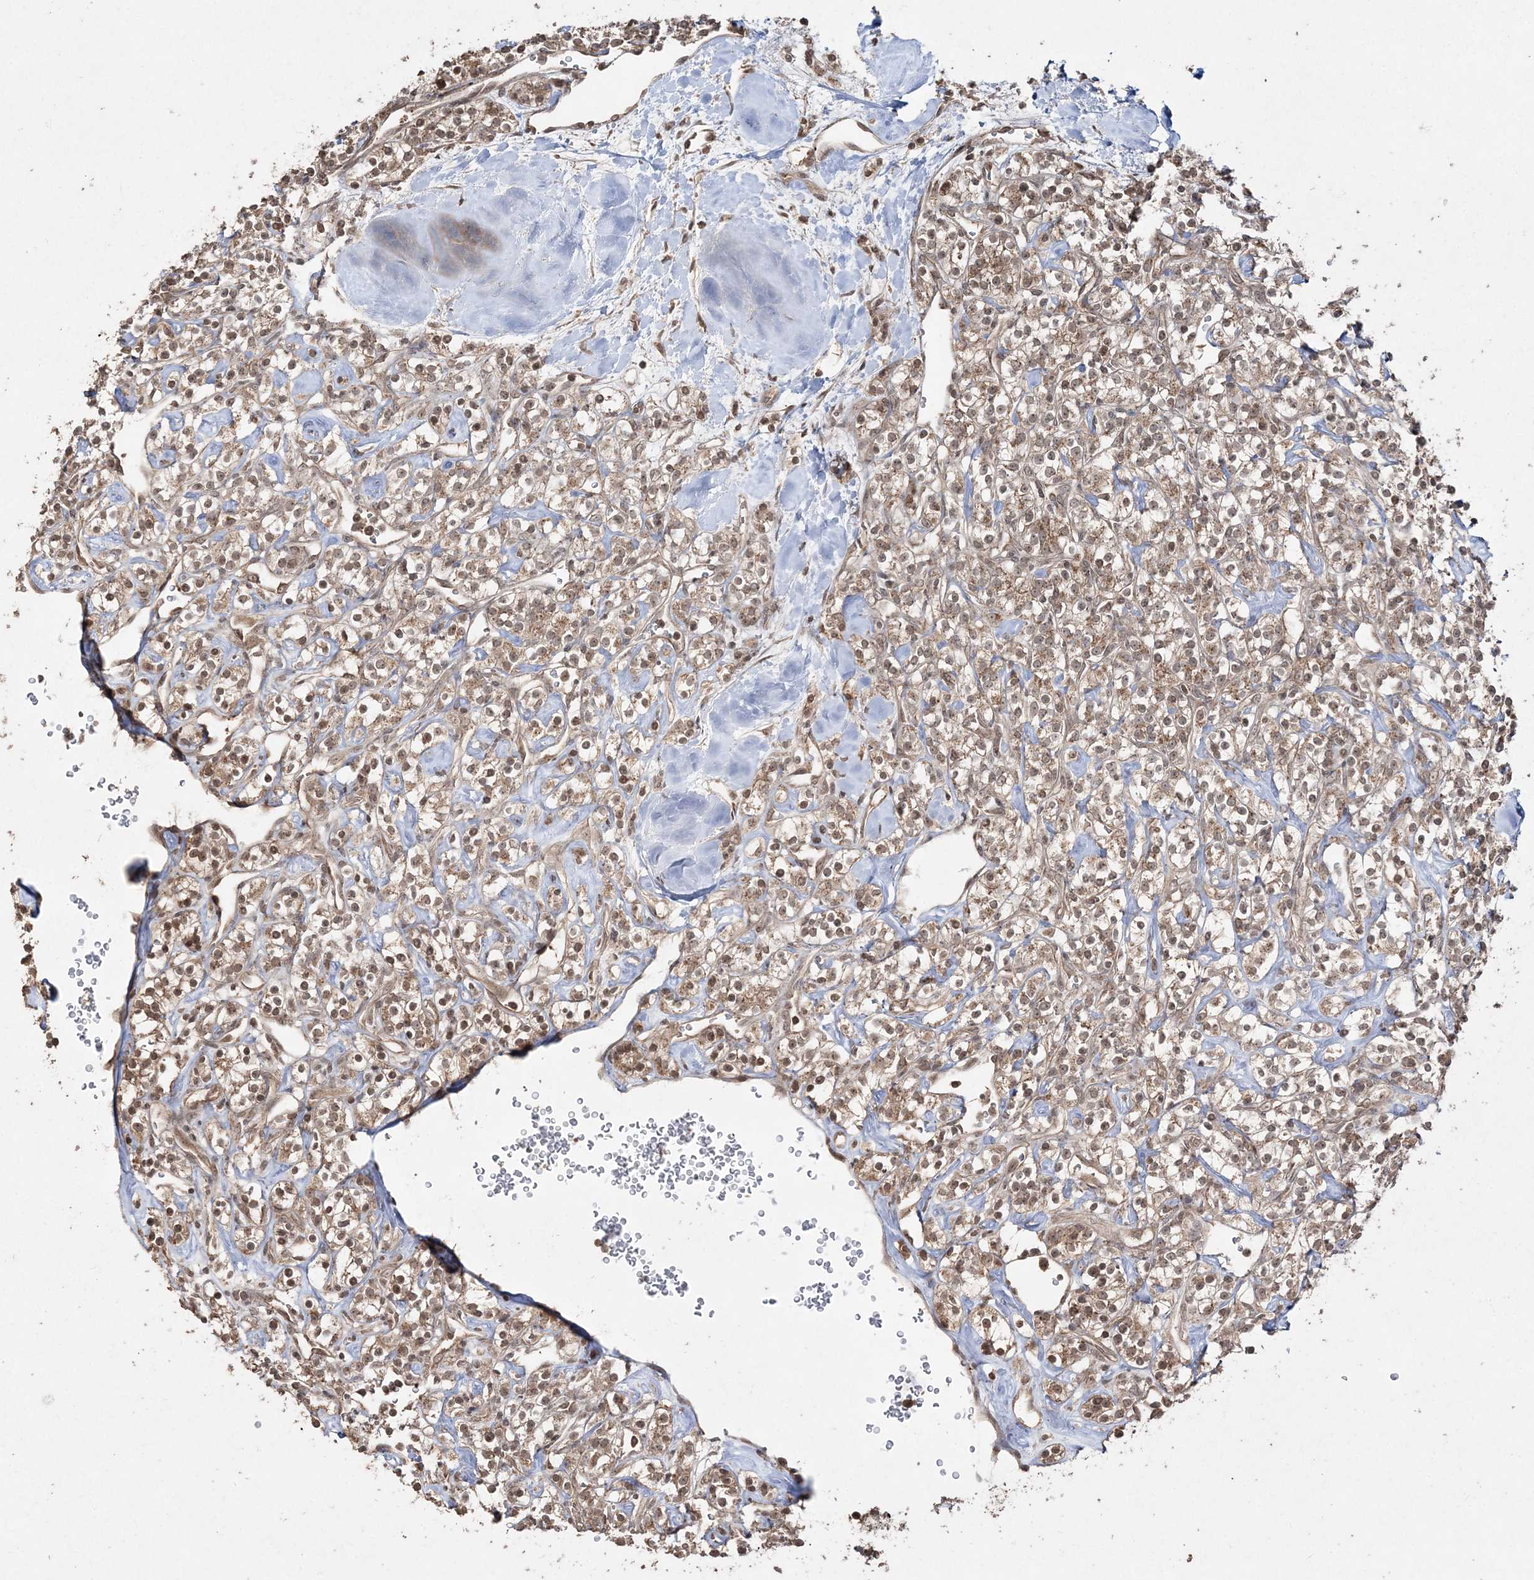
{"staining": {"intensity": "moderate", "quantity": ">75%", "location": "cytoplasmic/membranous,nuclear"}, "tissue": "renal cancer", "cell_type": "Tumor cells", "image_type": "cancer", "snomed": [{"axis": "morphology", "description": "Adenocarcinoma, NOS"}, {"axis": "topography", "description": "Kidney"}], "caption": "Renal cancer stained with immunohistochemistry (IHC) exhibits moderate cytoplasmic/membranous and nuclear expression in approximately >75% of tumor cells.", "gene": "EHHADH", "patient": {"sex": "male", "age": 77}}